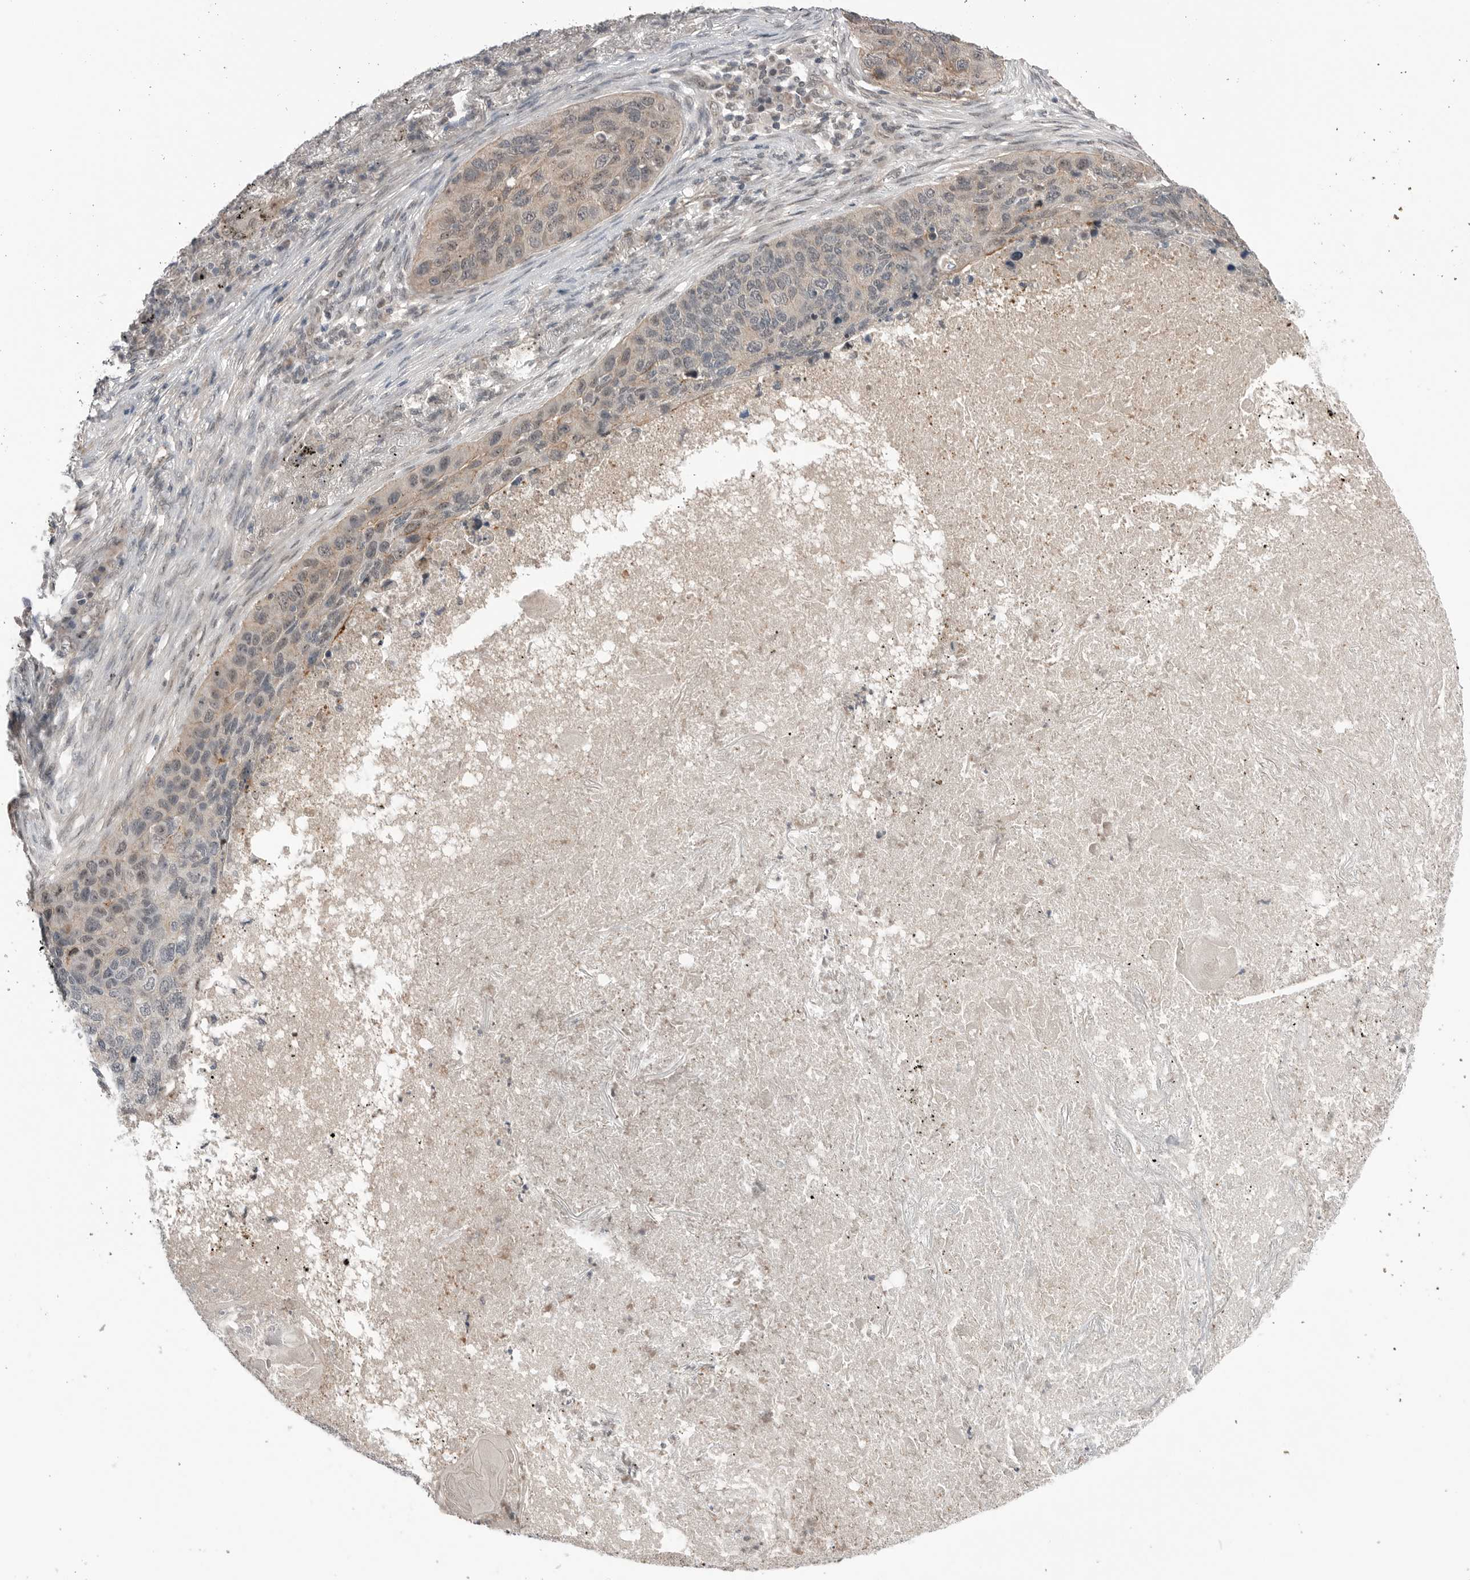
{"staining": {"intensity": "moderate", "quantity": "<25%", "location": "cytoplasmic/membranous"}, "tissue": "lung cancer", "cell_type": "Tumor cells", "image_type": "cancer", "snomed": [{"axis": "morphology", "description": "Squamous cell carcinoma, NOS"}, {"axis": "topography", "description": "Lung"}], "caption": "About <25% of tumor cells in human squamous cell carcinoma (lung) demonstrate moderate cytoplasmic/membranous protein positivity as visualized by brown immunohistochemical staining.", "gene": "NTAQ1", "patient": {"sex": "female", "age": 63}}